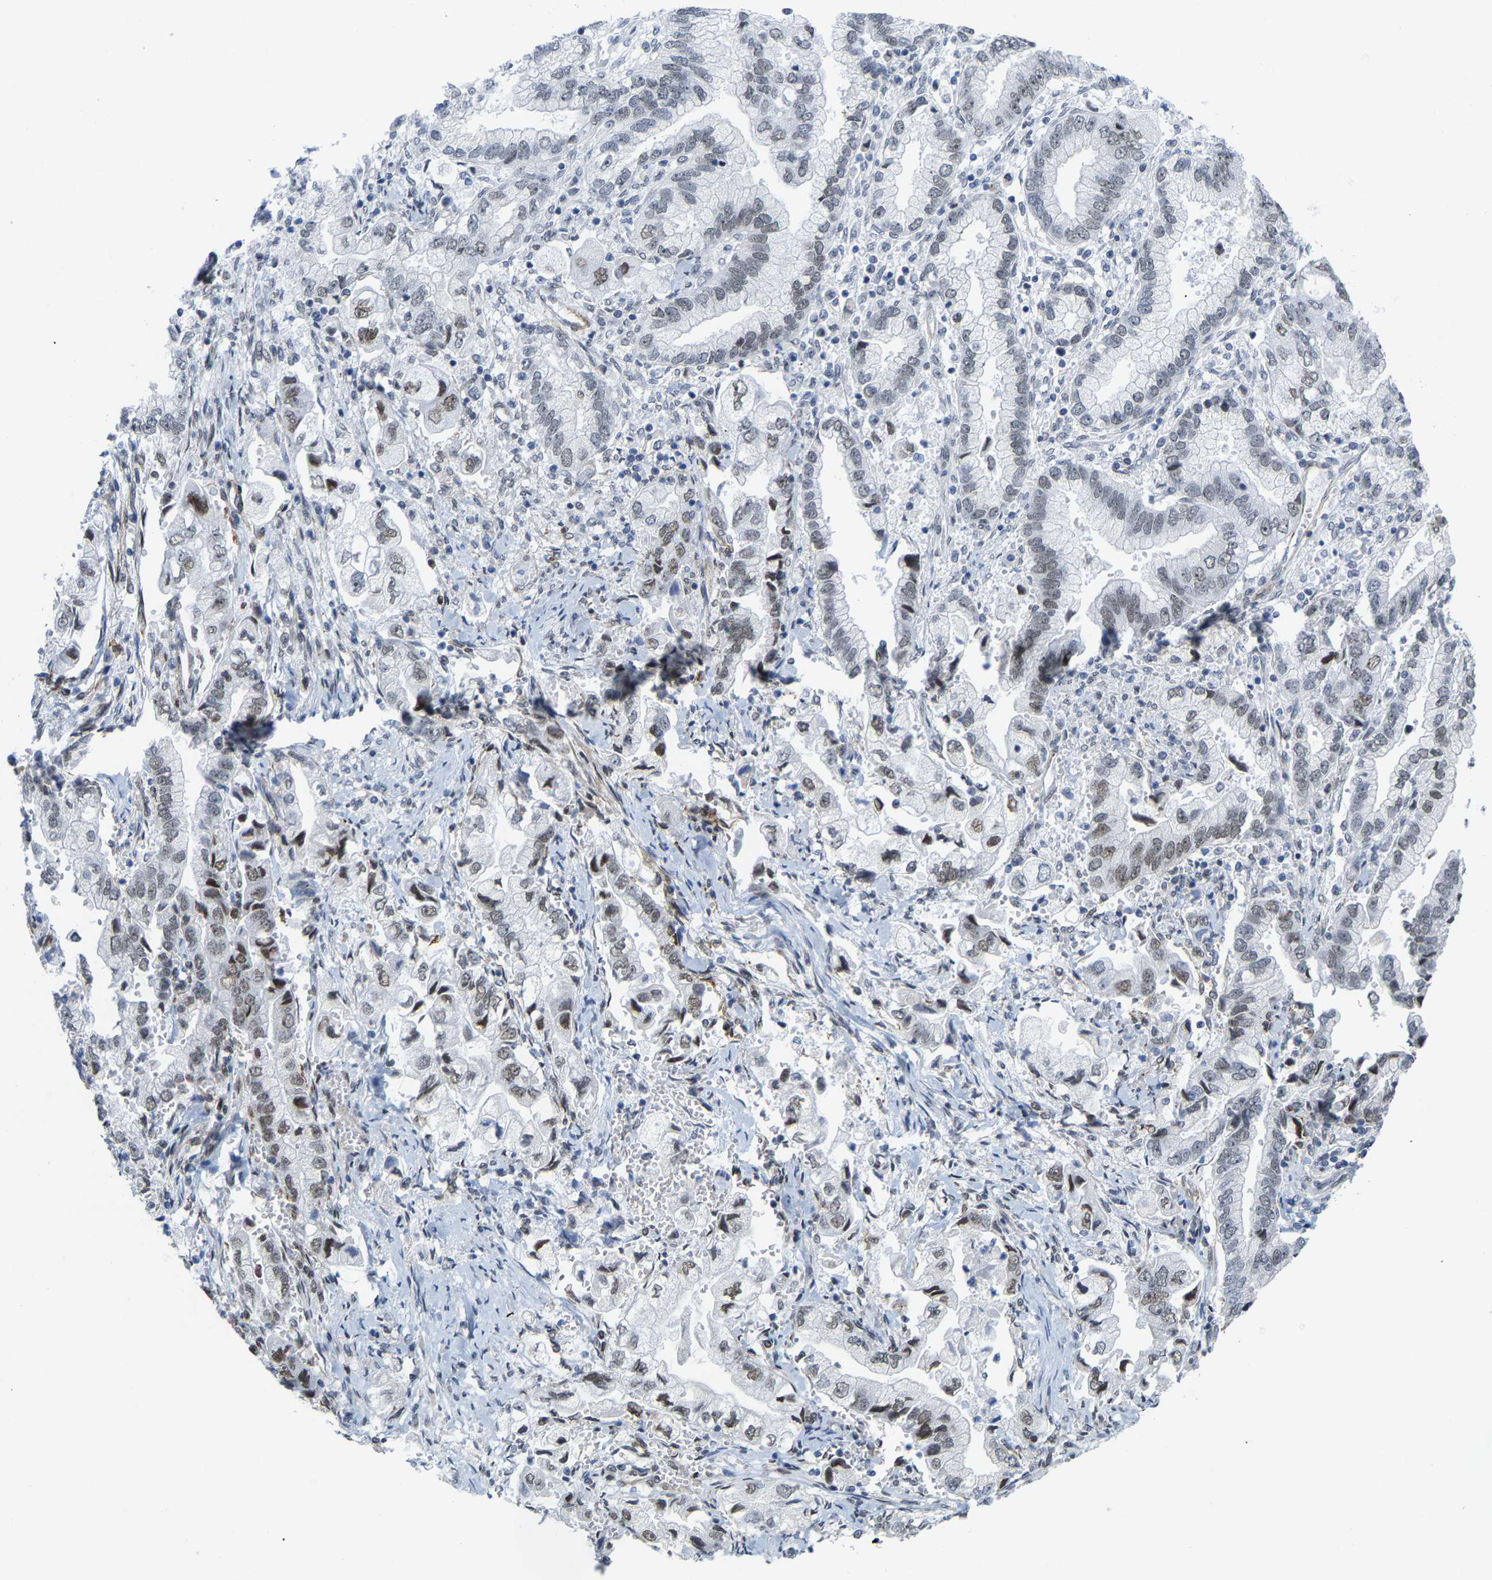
{"staining": {"intensity": "weak", "quantity": "<25%", "location": "nuclear"}, "tissue": "stomach cancer", "cell_type": "Tumor cells", "image_type": "cancer", "snomed": [{"axis": "morphology", "description": "Normal tissue, NOS"}, {"axis": "morphology", "description": "Adenocarcinoma, NOS"}, {"axis": "topography", "description": "Stomach"}], "caption": "DAB (3,3'-diaminobenzidine) immunohistochemical staining of stomach cancer (adenocarcinoma) exhibits no significant staining in tumor cells.", "gene": "FAM180A", "patient": {"sex": "male", "age": 62}}